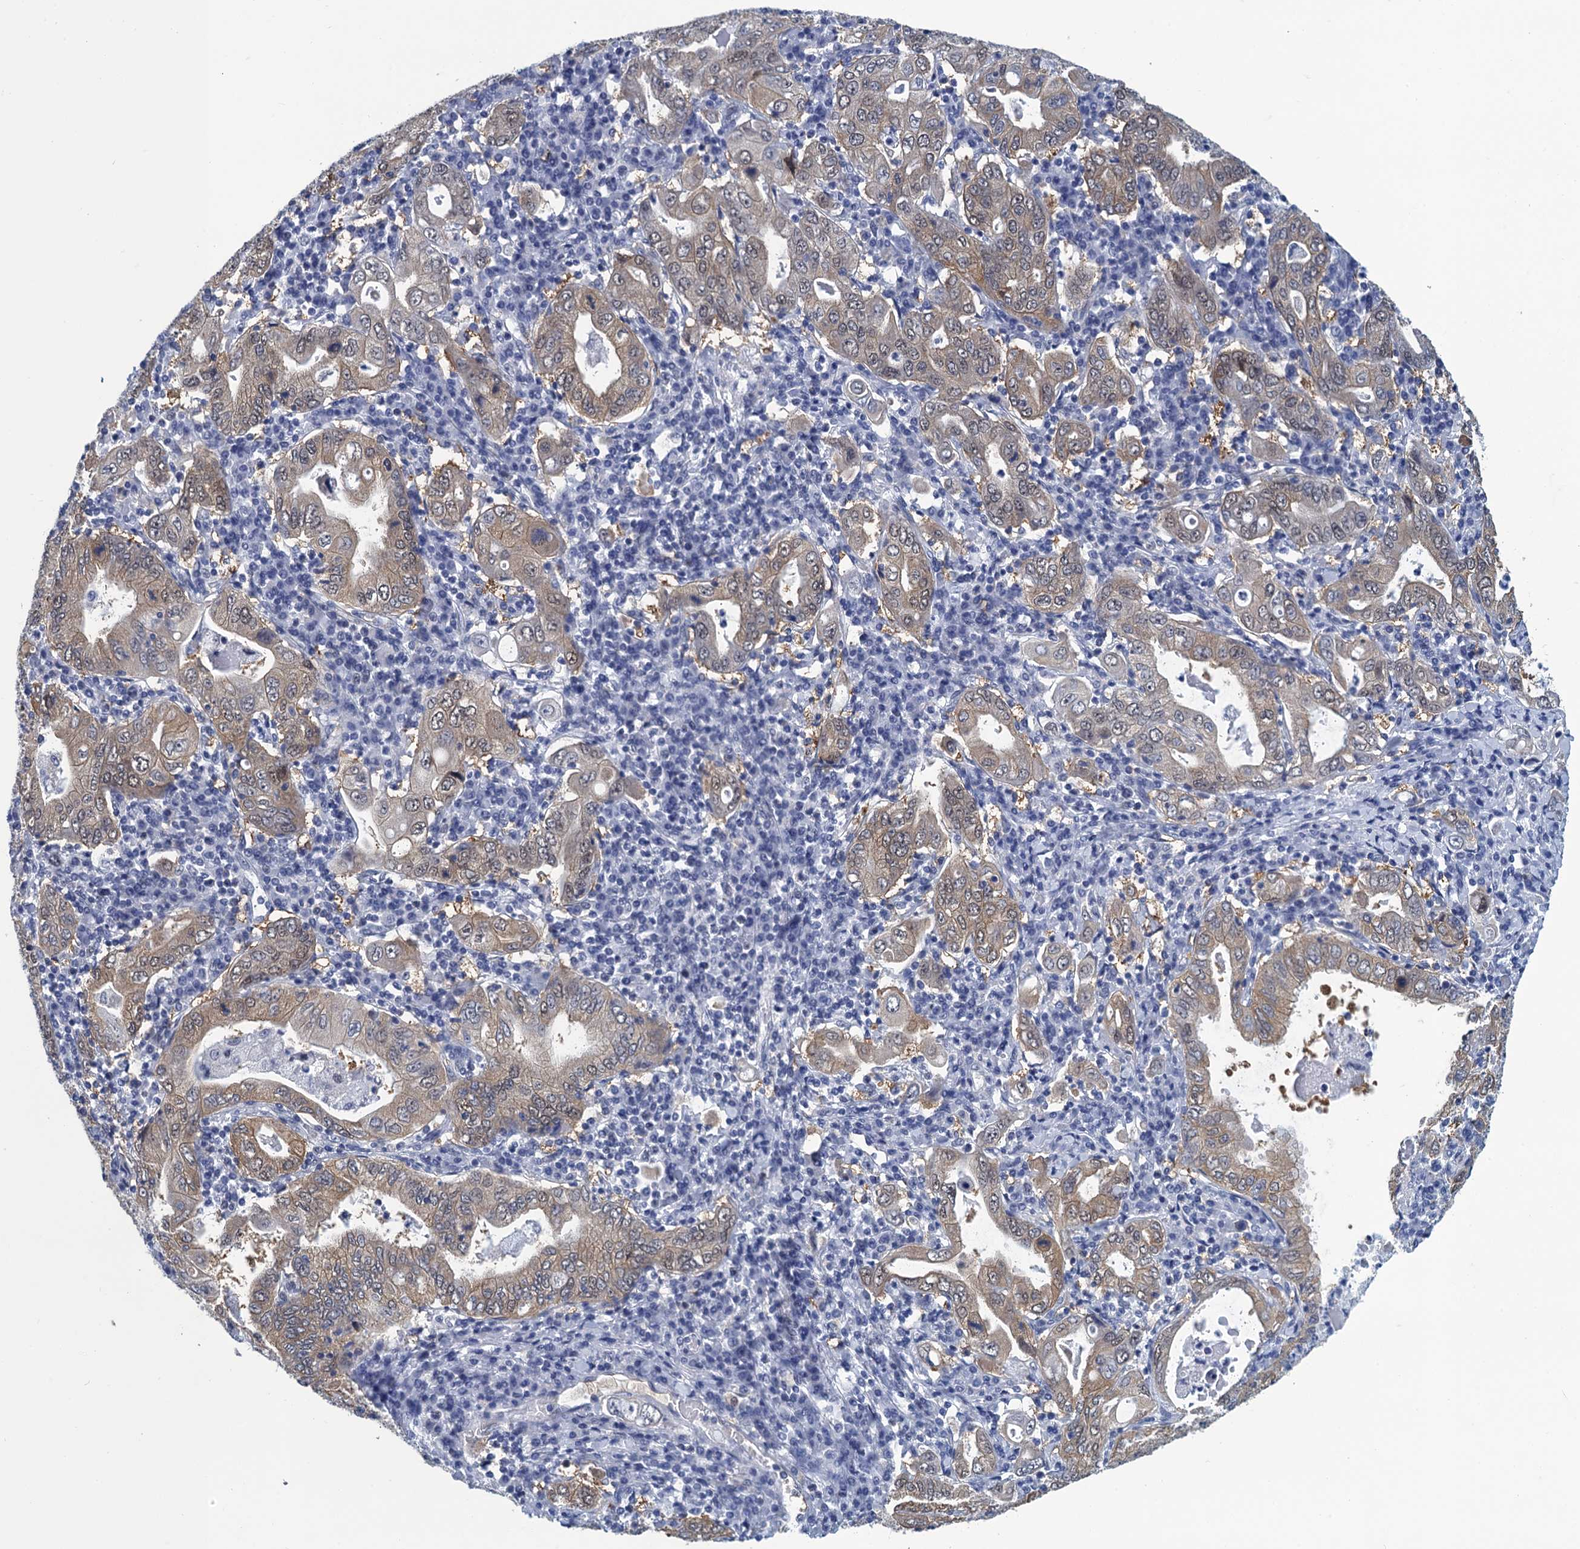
{"staining": {"intensity": "moderate", "quantity": ">75%", "location": "cytoplasmic/membranous"}, "tissue": "stomach cancer", "cell_type": "Tumor cells", "image_type": "cancer", "snomed": [{"axis": "morphology", "description": "Normal tissue, NOS"}, {"axis": "morphology", "description": "Adenocarcinoma, NOS"}, {"axis": "topography", "description": "Esophagus"}, {"axis": "topography", "description": "Stomach, upper"}, {"axis": "topography", "description": "Peripheral nerve tissue"}], "caption": "Immunohistochemistry of human adenocarcinoma (stomach) demonstrates medium levels of moderate cytoplasmic/membranous staining in about >75% of tumor cells.", "gene": "GINS3", "patient": {"sex": "male", "age": 62}}